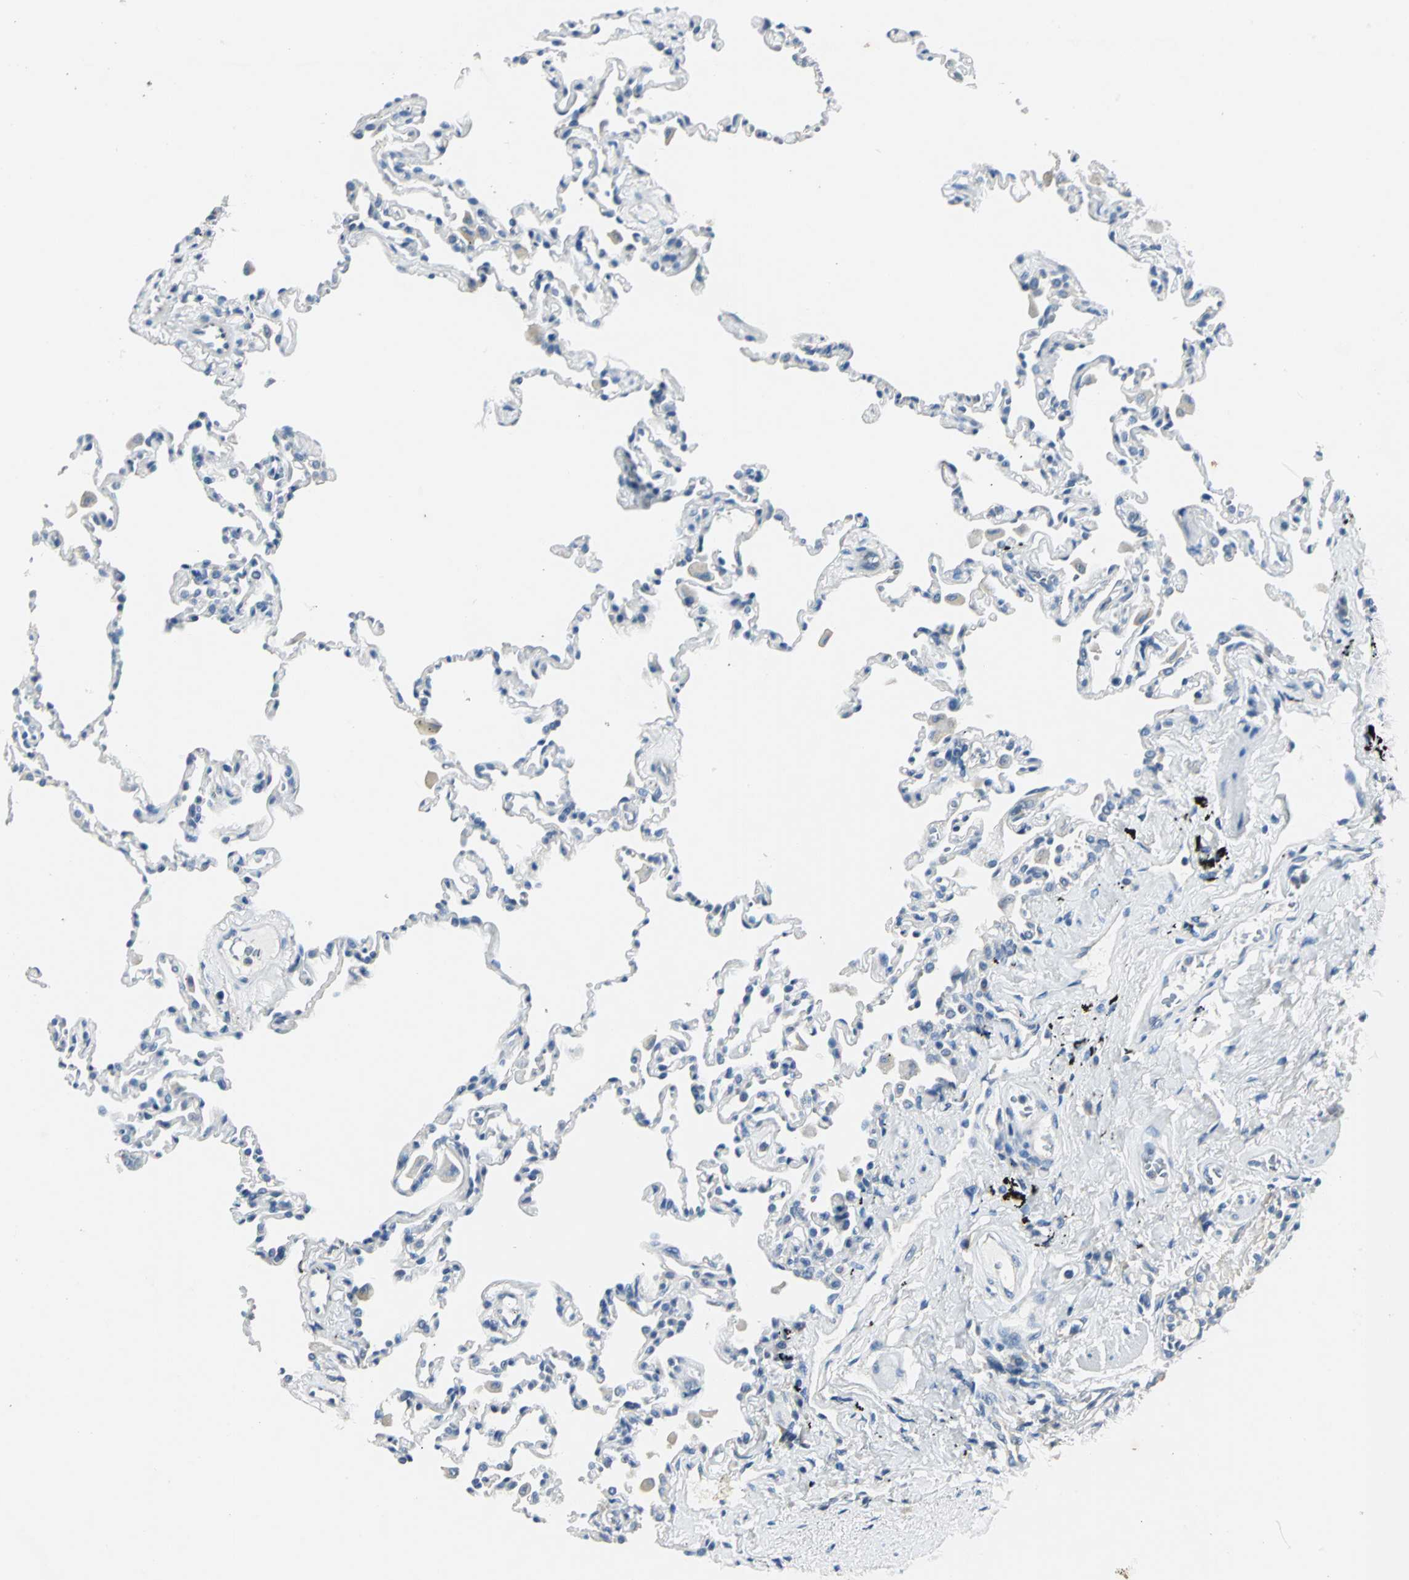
{"staining": {"intensity": "negative", "quantity": "none", "location": "none"}, "tissue": "lung", "cell_type": "Alveolar cells", "image_type": "normal", "snomed": [{"axis": "morphology", "description": "Normal tissue, NOS"}, {"axis": "topography", "description": "Lung"}], "caption": "This histopathology image is of normal lung stained with immunohistochemistry to label a protein in brown with the nuclei are counter-stained blue. There is no expression in alveolar cells.", "gene": "RIPOR1", "patient": {"sex": "male", "age": 59}}